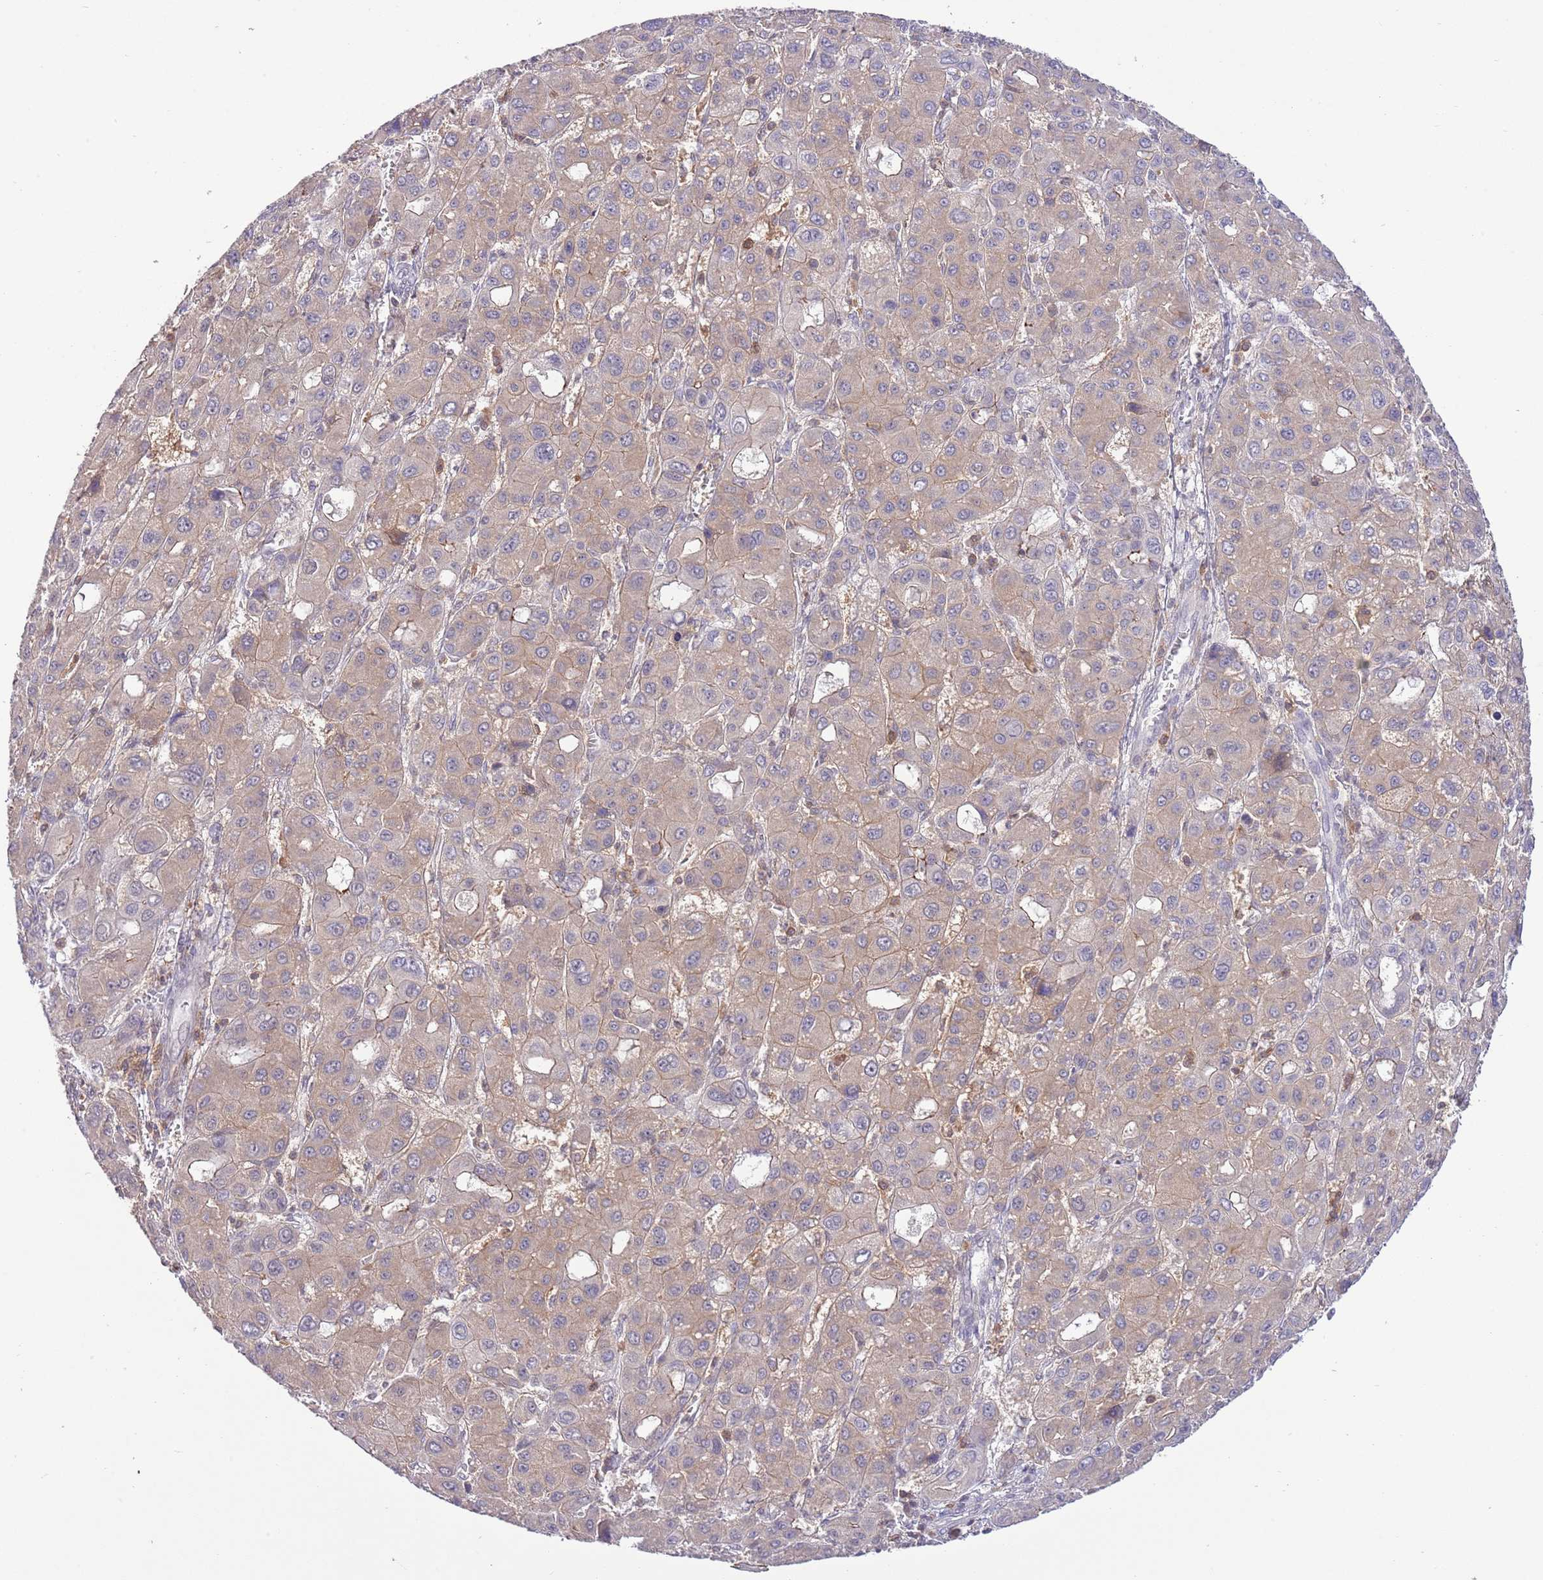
{"staining": {"intensity": "weak", "quantity": "25%-75%", "location": "cytoplasmic/membranous"}, "tissue": "liver cancer", "cell_type": "Tumor cells", "image_type": "cancer", "snomed": [{"axis": "morphology", "description": "Carcinoma, Hepatocellular, NOS"}, {"axis": "topography", "description": "Liver"}], "caption": "Human hepatocellular carcinoma (liver) stained for a protein (brown) exhibits weak cytoplasmic/membranous positive expression in approximately 25%-75% of tumor cells.", "gene": "EFHD1", "patient": {"sex": "male", "age": 55}}